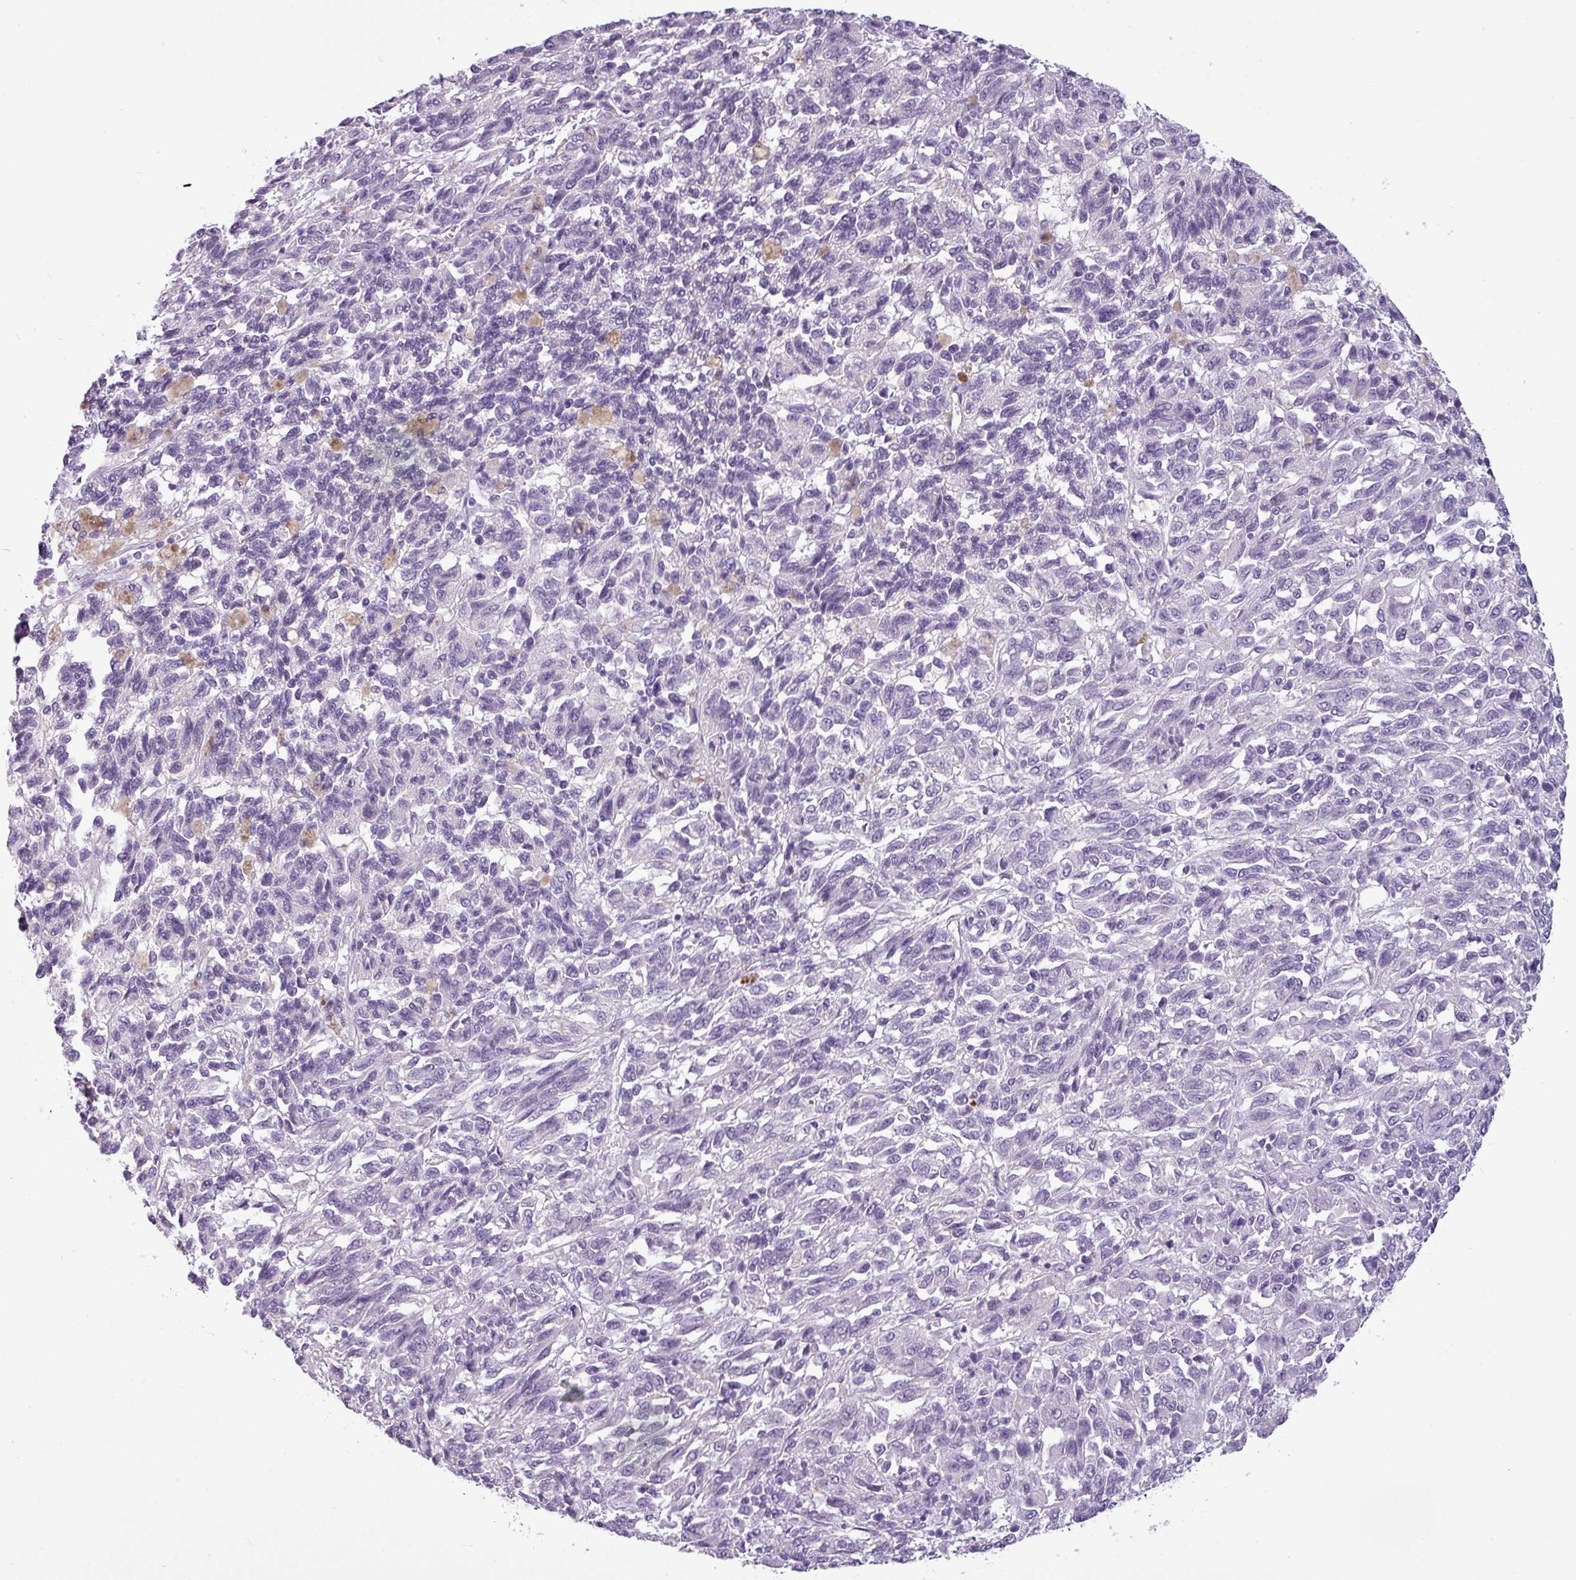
{"staining": {"intensity": "negative", "quantity": "none", "location": "none"}, "tissue": "melanoma", "cell_type": "Tumor cells", "image_type": "cancer", "snomed": [{"axis": "morphology", "description": "Malignant melanoma, Metastatic site"}, {"axis": "topography", "description": "Lung"}], "caption": "This is a image of IHC staining of melanoma, which shows no positivity in tumor cells. The staining was performed using DAB to visualize the protein expression in brown, while the nuclei were stained in blue with hematoxylin (Magnification: 20x).", "gene": "CDH16", "patient": {"sex": "male", "age": 64}}